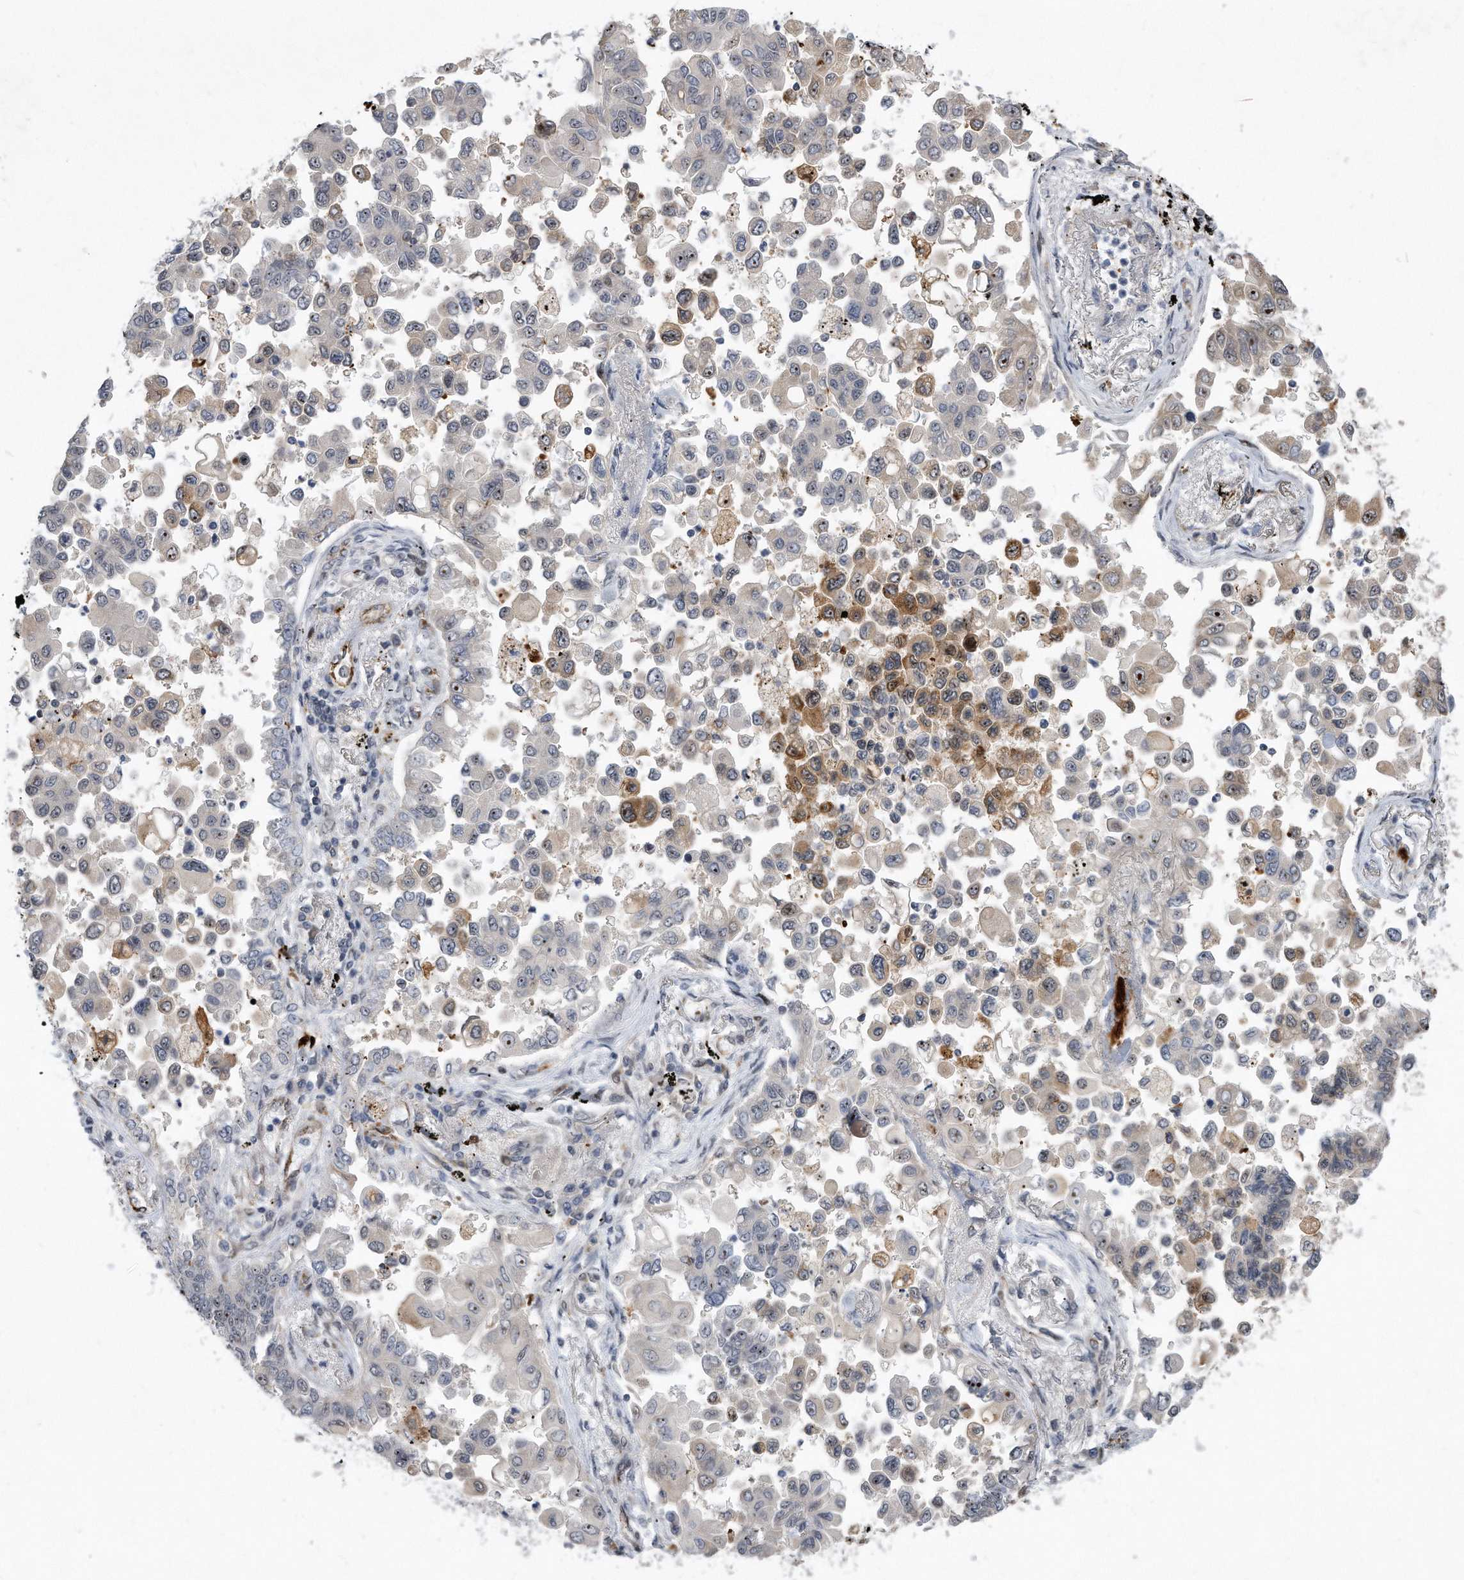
{"staining": {"intensity": "weak", "quantity": "<25%", "location": "cytoplasmic/membranous,nuclear"}, "tissue": "lung cancer", "cell_type": "Tumor cells", "image_type": "cancer", "snomed": [{"axis": "morphology", "description": "Adenocarcinoma, NOS"}, {"axis": "topography", "description": "Lung"}], "caption": "Immunohistochemistry (IHC) photomicrograph of neoplastic tissue: human lung cancer (adenocarcinoma) stained with DAB reveals no significant protein staining in tumor cells.", "gene": "PGBD2", "patient": {"sex": "female", "age": 67}}